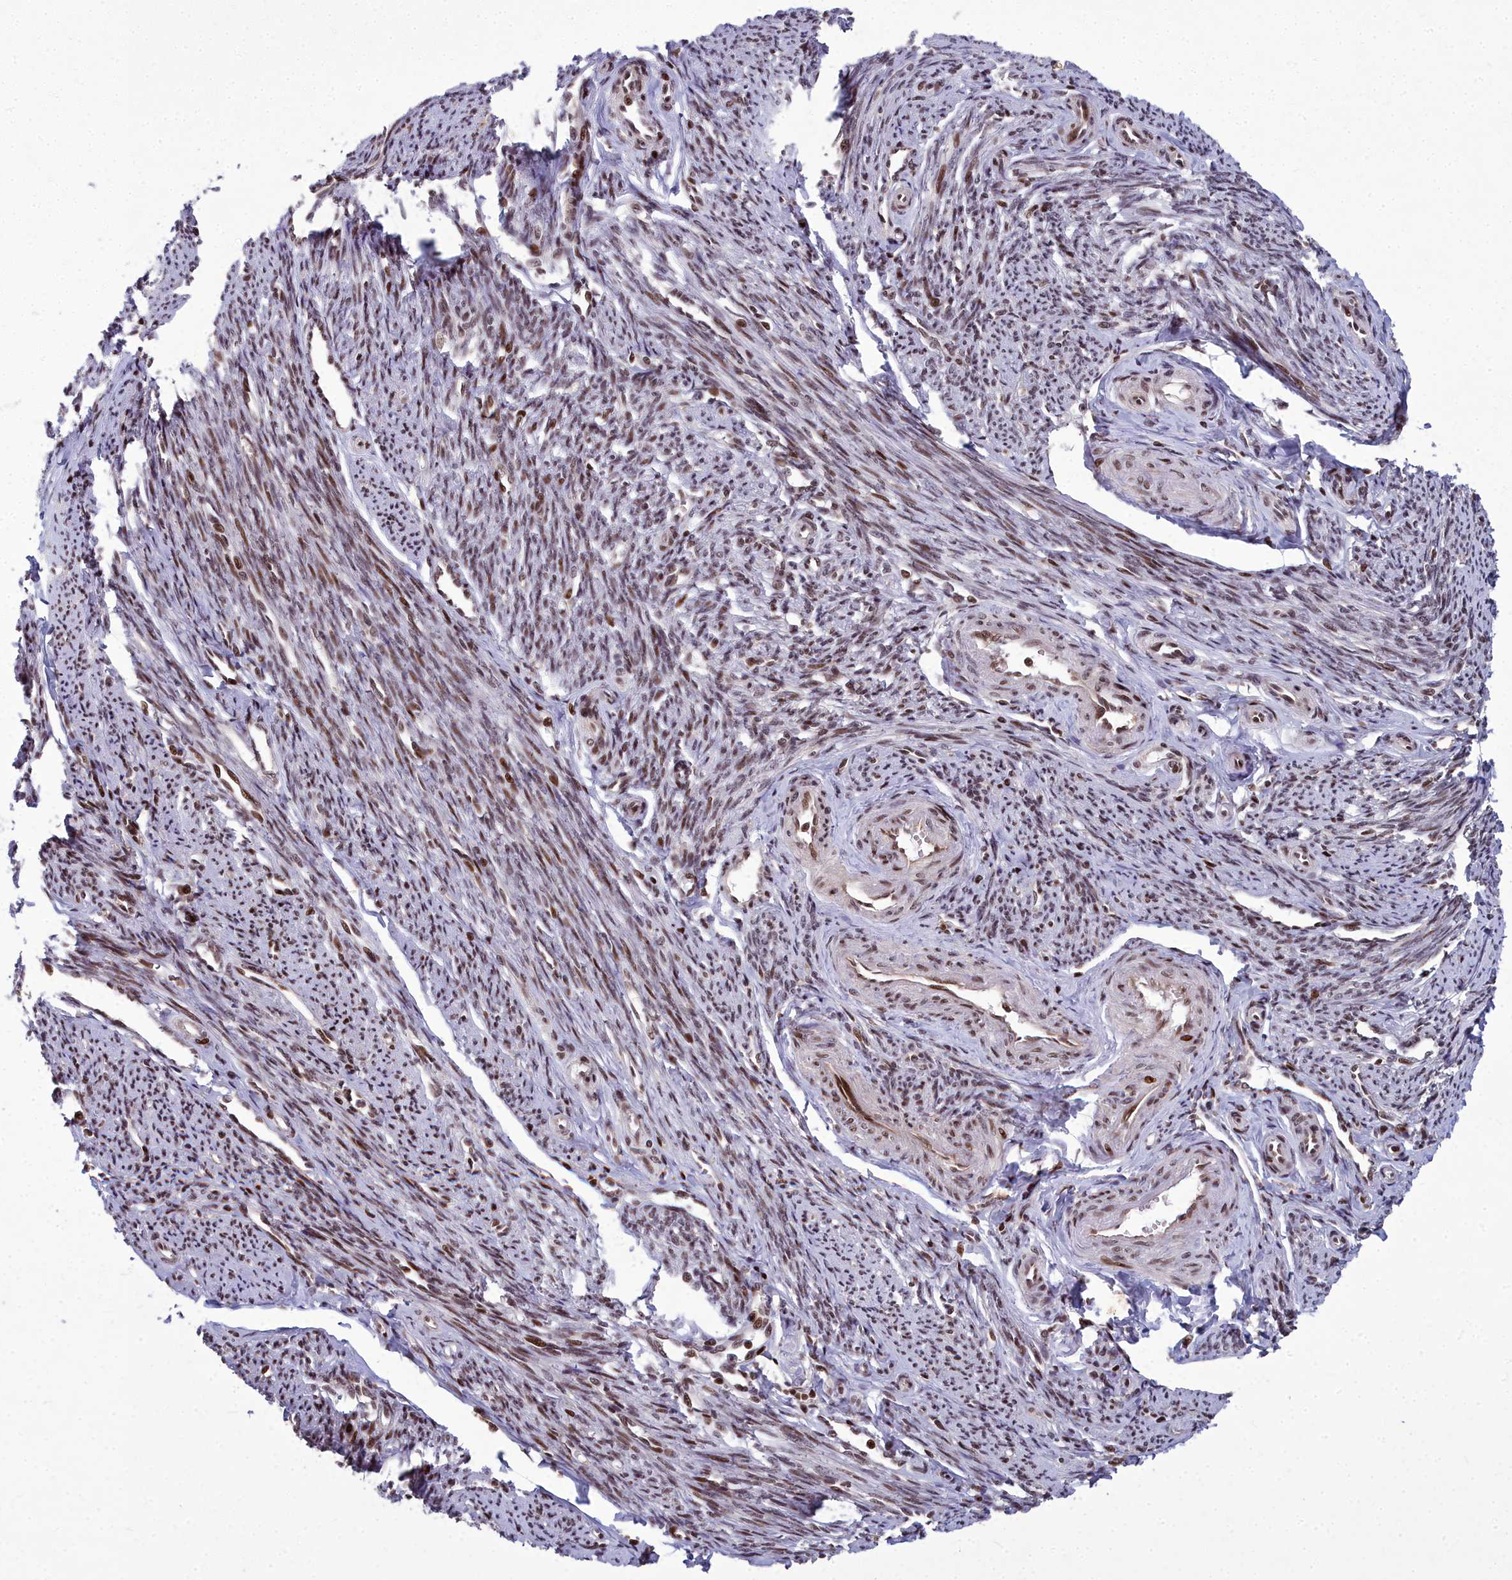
{"staining": {"intensity": "moderate", "quantity": "25%-75%", "location": "cytoplasmic/membranous,nuclear"}, "tissue": "smooth muscle", "cell_type": "Smooth muscle cells", "image_type": "normal", "snomed": [{"axis": "morphology", "description": "Normal tissue, NOS"}, {"axis": "topography", "description": "Smooth muscle"}, {"axis": "topography", "description": "Uterus"}], "caption": "High-power microscopy captured an immunohistochemistry (IHC) histopathology image of benign smooth muscle, revealing moderate cytoplasmic/membranous,nuclear expression in approximately 25%-75% of smooth muscle cells. The staining is performed using DAB brown chromogen to label protein expression. The nuclei are counter-stained blue using hematoxylin.", "gene": "GMEB1", "patient": {"sex": "female", "age": 59}}